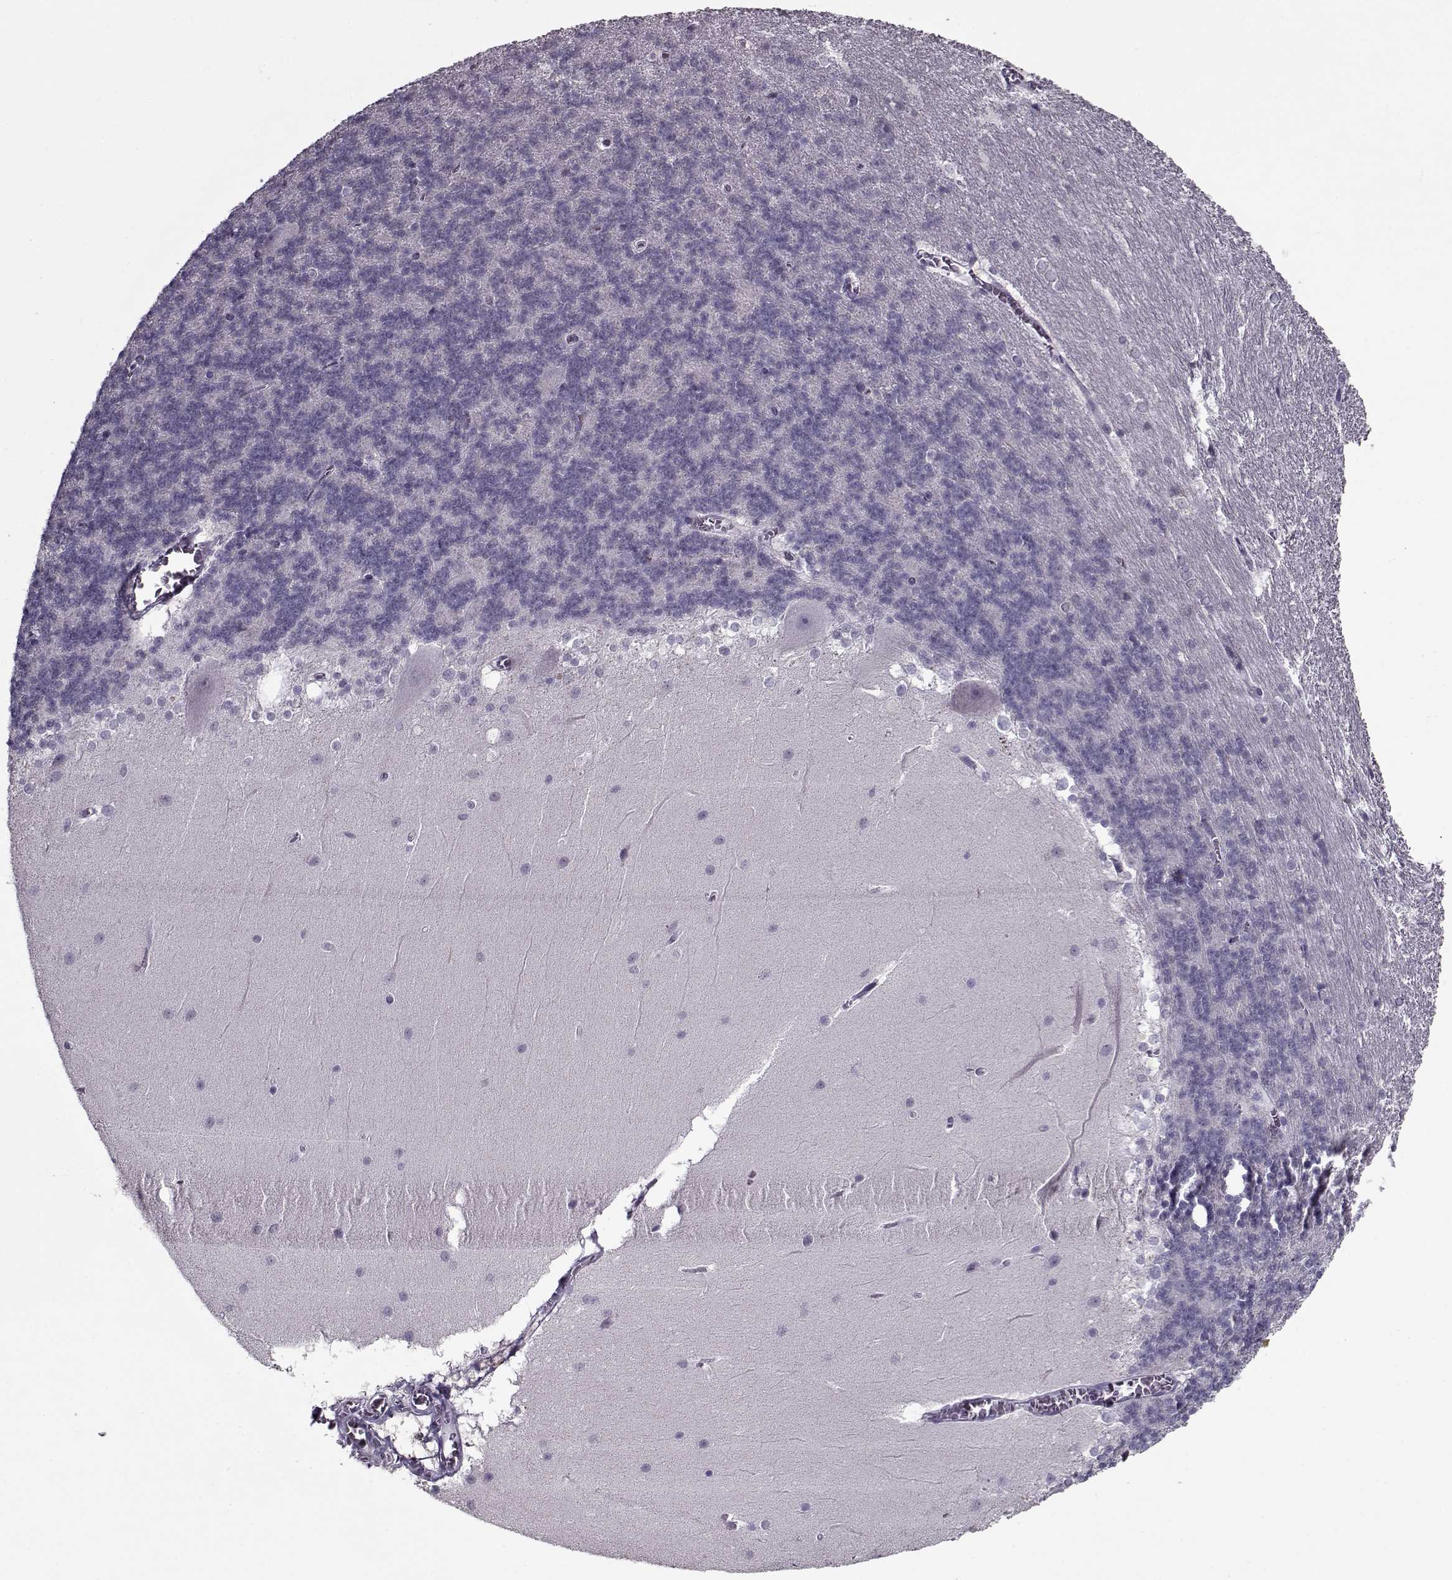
{"staining": {"intensity": "negative", "quantity": "none", "location": "none"}, "tissue": "cerebellum", "cell_type": "Cells in granular layer", "image_type": "normal", "snomed": [{"axis": "morphology", "description": "Normal tissue, NOS"}, {"axis": "topography", "description": "Cerebellum"}], "caption": "High magnification brightfield microscopy of normal cerebellum stained with DAB (brown) and counterstained with hematoxylin (blue): cells in granular layer show no significant positivity.", "gene": "SEC16B", "patient": {"sex": "female", "age": 19}}